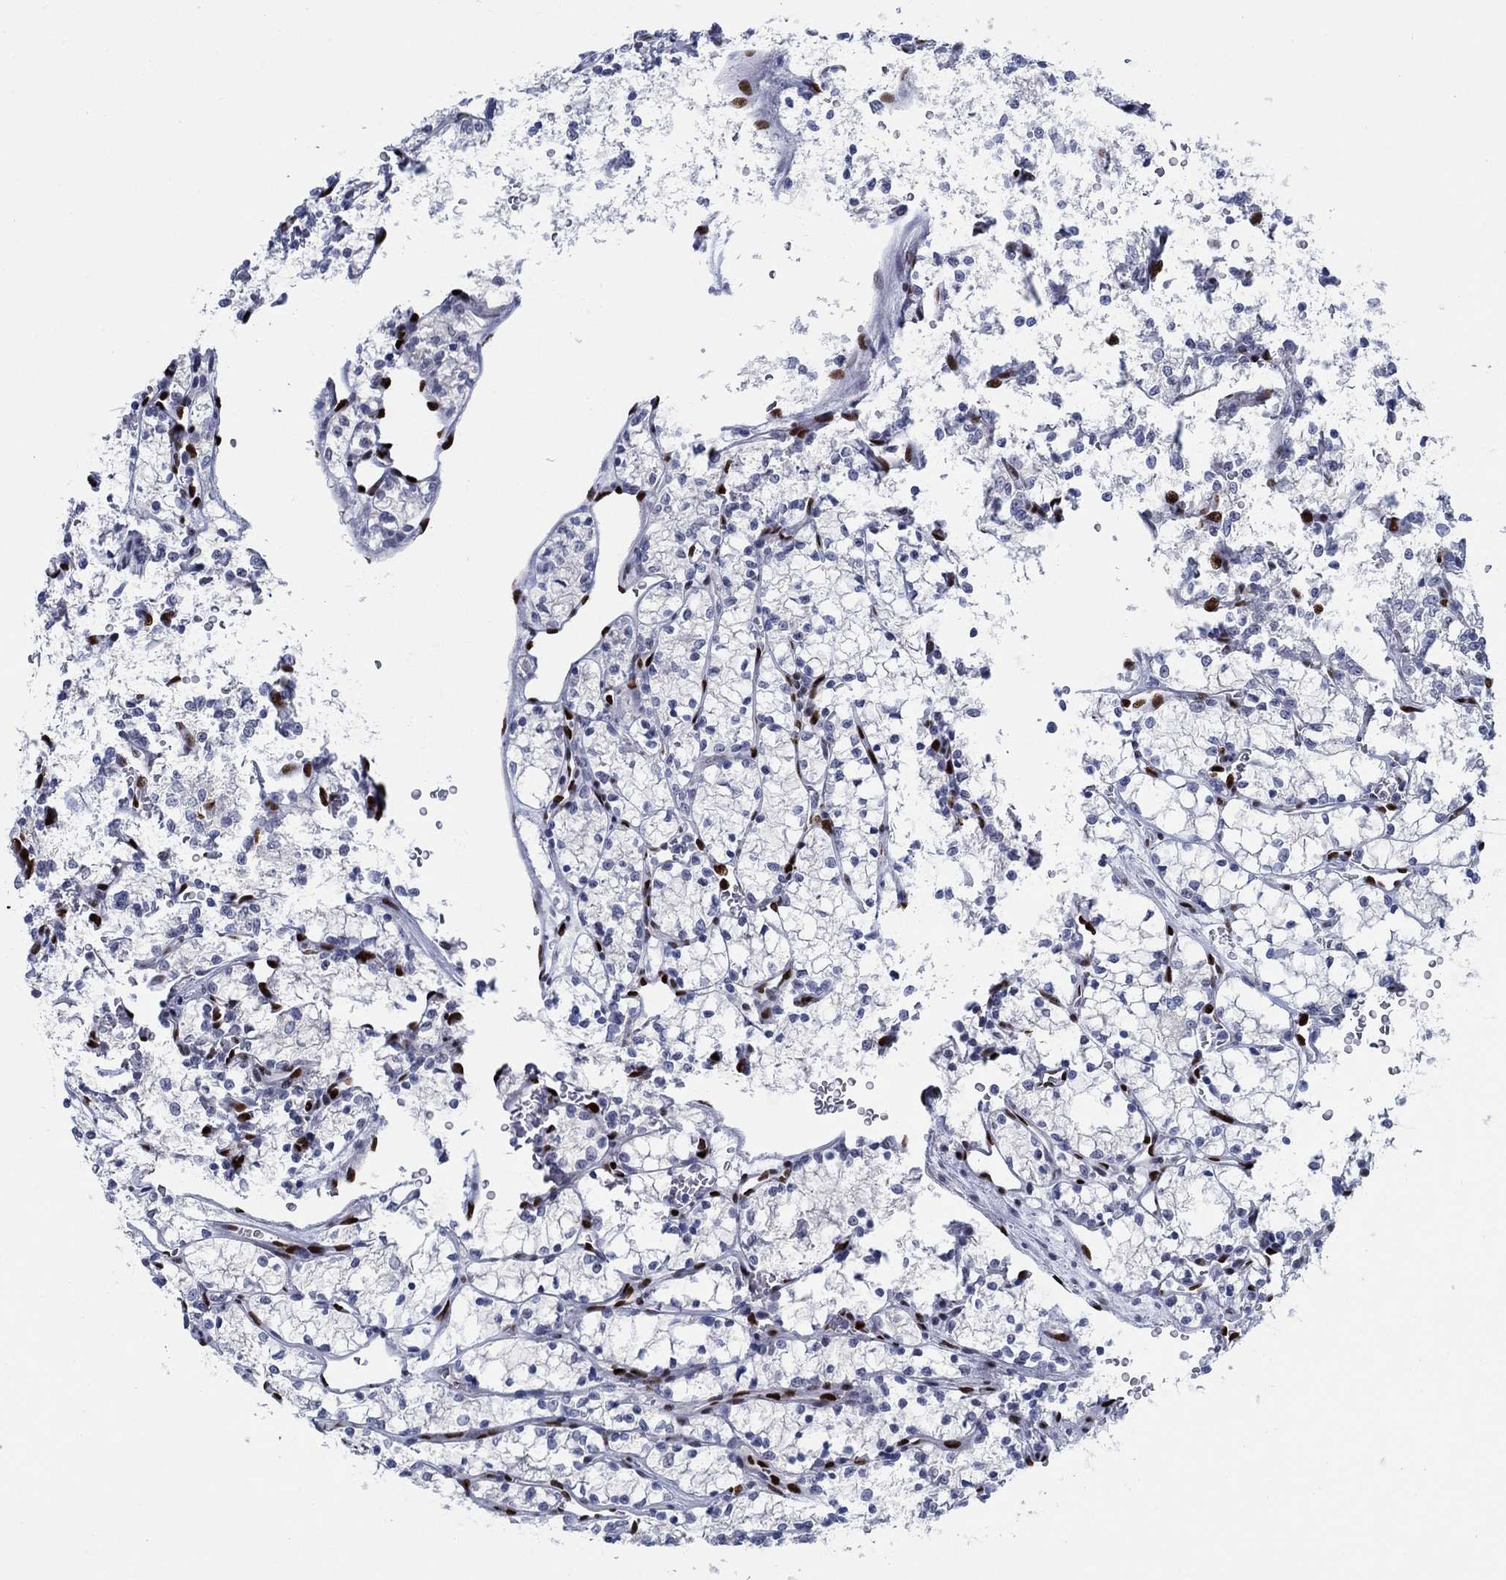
{"staining": {"intensity": "negative", "quantity": "none", "location": "none"}, "tissue": "renal cancer", "cell_type": "Tumor cells", "image_type": "cancer", "snomed": [{"axis": "morphology", "description": "Adenocarcinoma, NOS"}, {"axis": "topography", "description": "Kidney"}], "caption": "Immunohistochemical staining of renal cancer (adenocarcinoma) demonstrates no significant staining in tumor cells. (DAB (3,3'-diaminobenzidine) IHC, high magnification).", "gene": "ZEB1", "patient": {"sex": "female", "age": 69}}